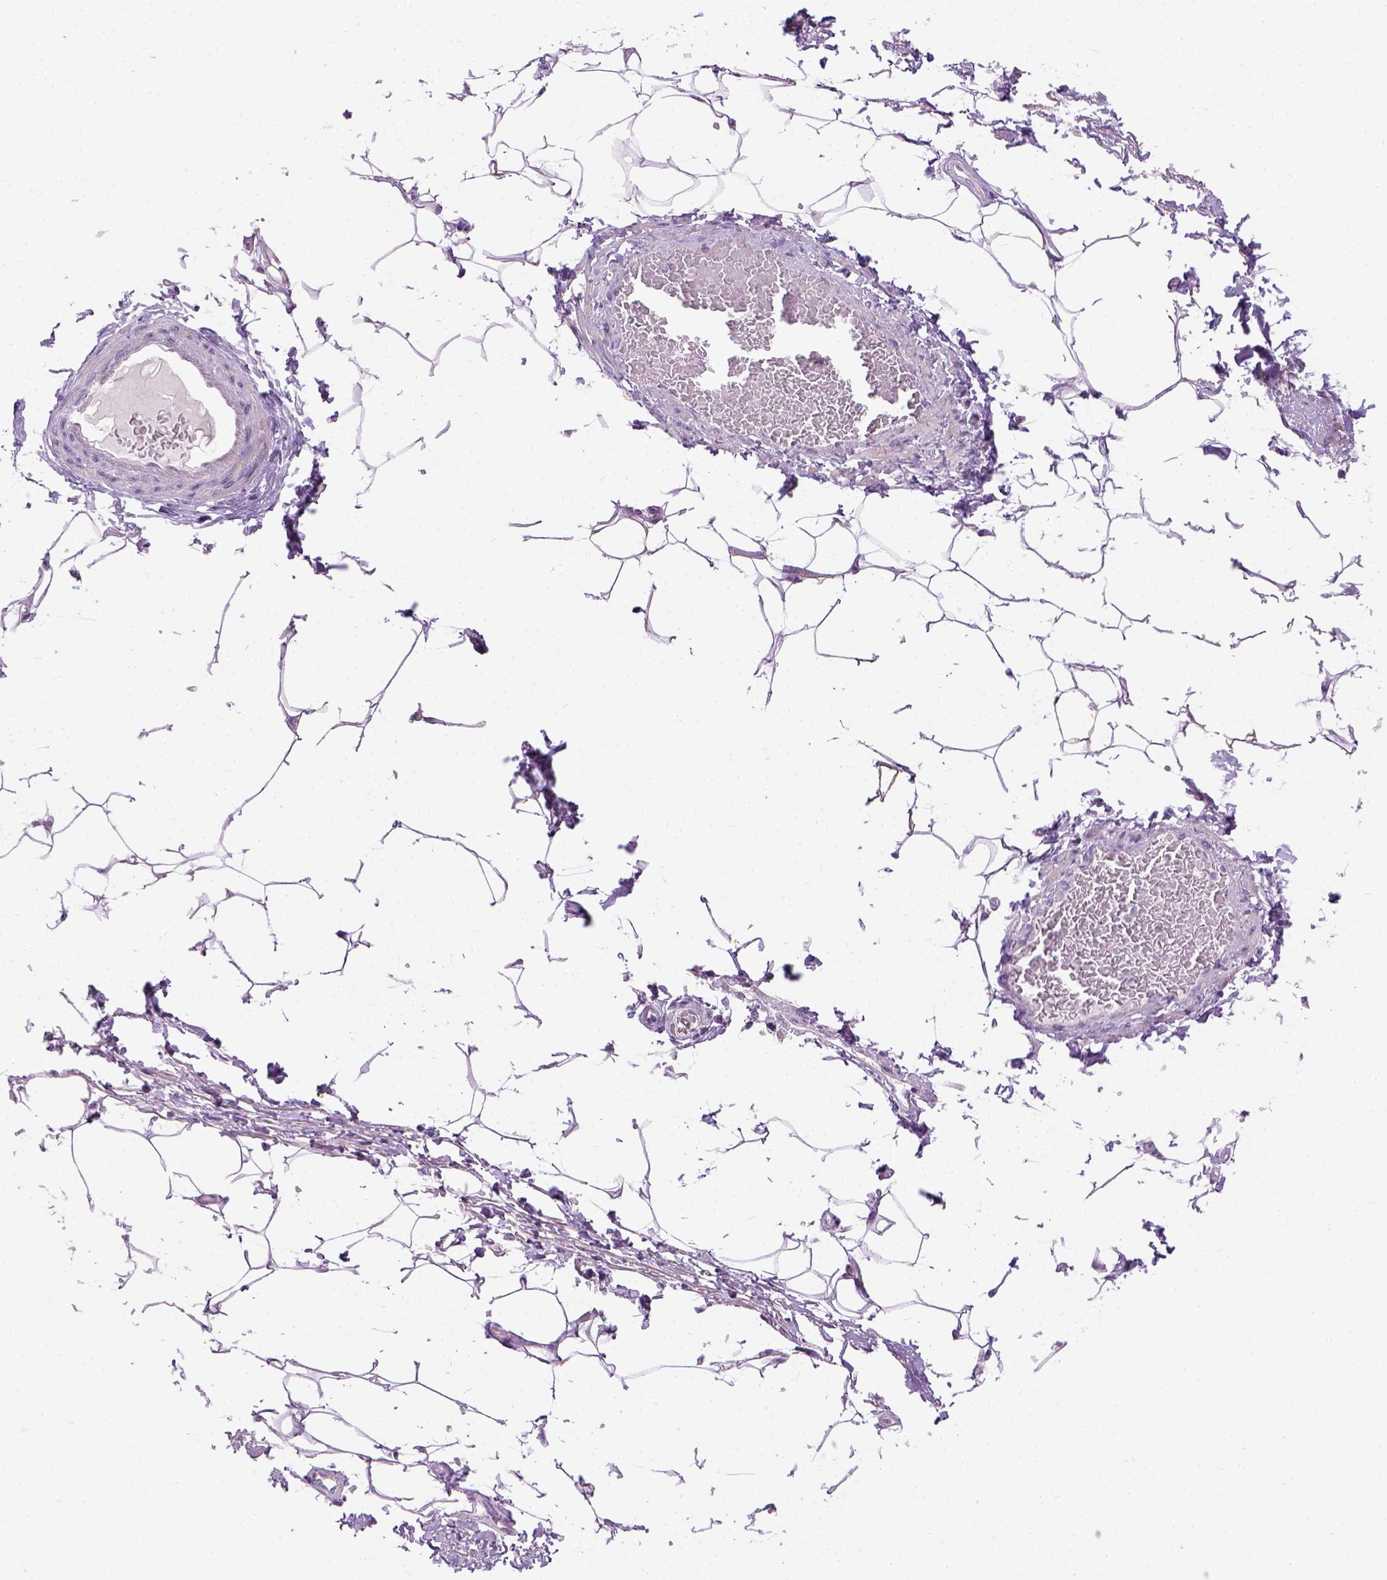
{"staining": {"intensity": "negative", "quantity": "none", "location": "none"}, "tissue": "adipose tissue", "cell_type": "Adipocytes", "image_type": "normal", "snomed": [{"axis": "morphology", "description": "Normal tissue, NOS"}, {"axis": "topography", "description": "Peripheral nerve tissue"}], "caption": "This is a histopathology image of immunohistochemistry staining of benign adipose tissue, which shows no positivity in adipocytes.", "gene": "UTP4", "patient": {"sex": "male", "age": 51}}